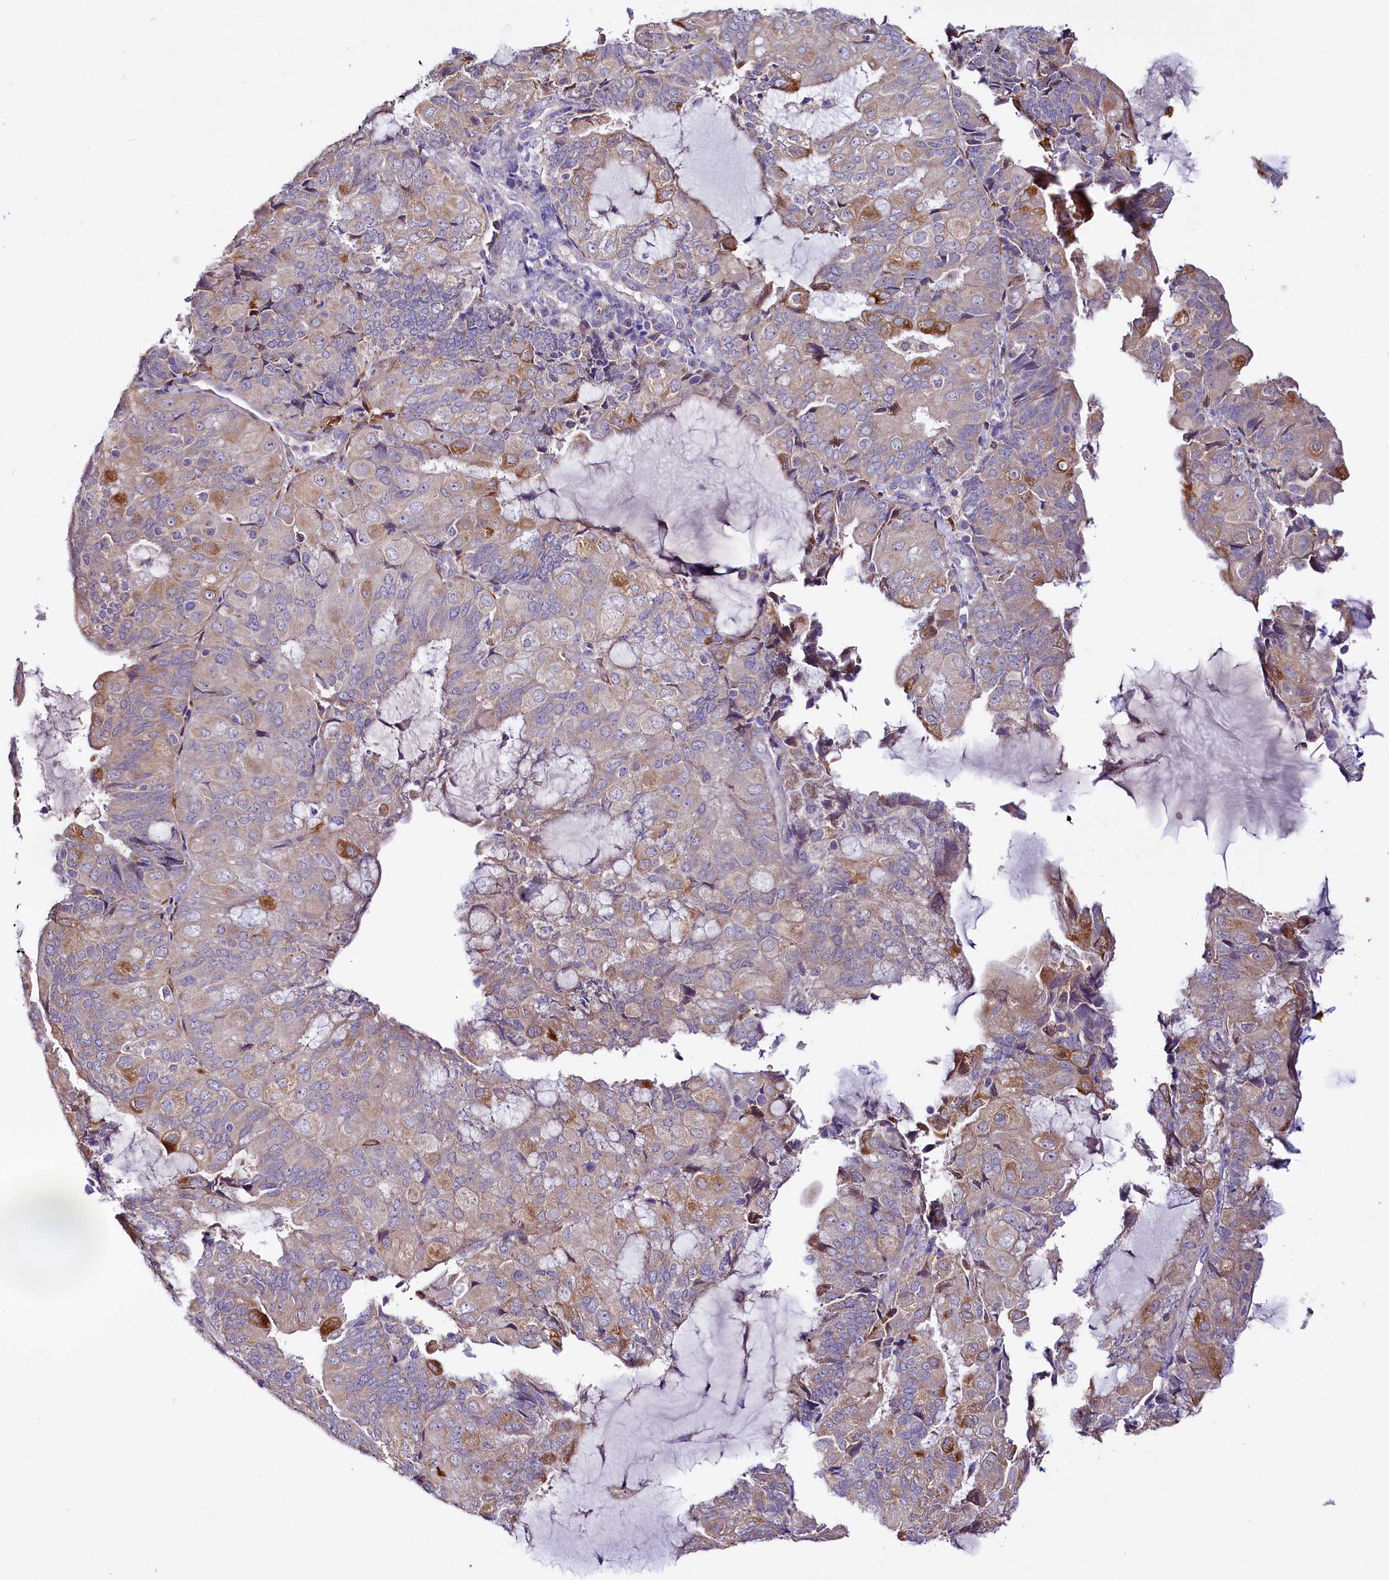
{"staining": {"intensity": "moderate", "quantity": "25%-75%", "location": "cytoplasmic/membranous"}, "tissue": "endometrial cancer", "cell_type": "Tumor cells", "image_type": "cancer", "snomed": [{"axis": "morphology", "description": "Adenocarcinoma, NOS"}, {"axis": "topography", "description": "Endometrium"}], "caption": "This is an image of immunohistochemistry (IHC) staining of endometrial adenocarcinoma, which shows moderate expression in the cytoplasmic/membranous of tumor cells.", "gene": "CEP295", "patient": {"sex": "female", "age": 81}}